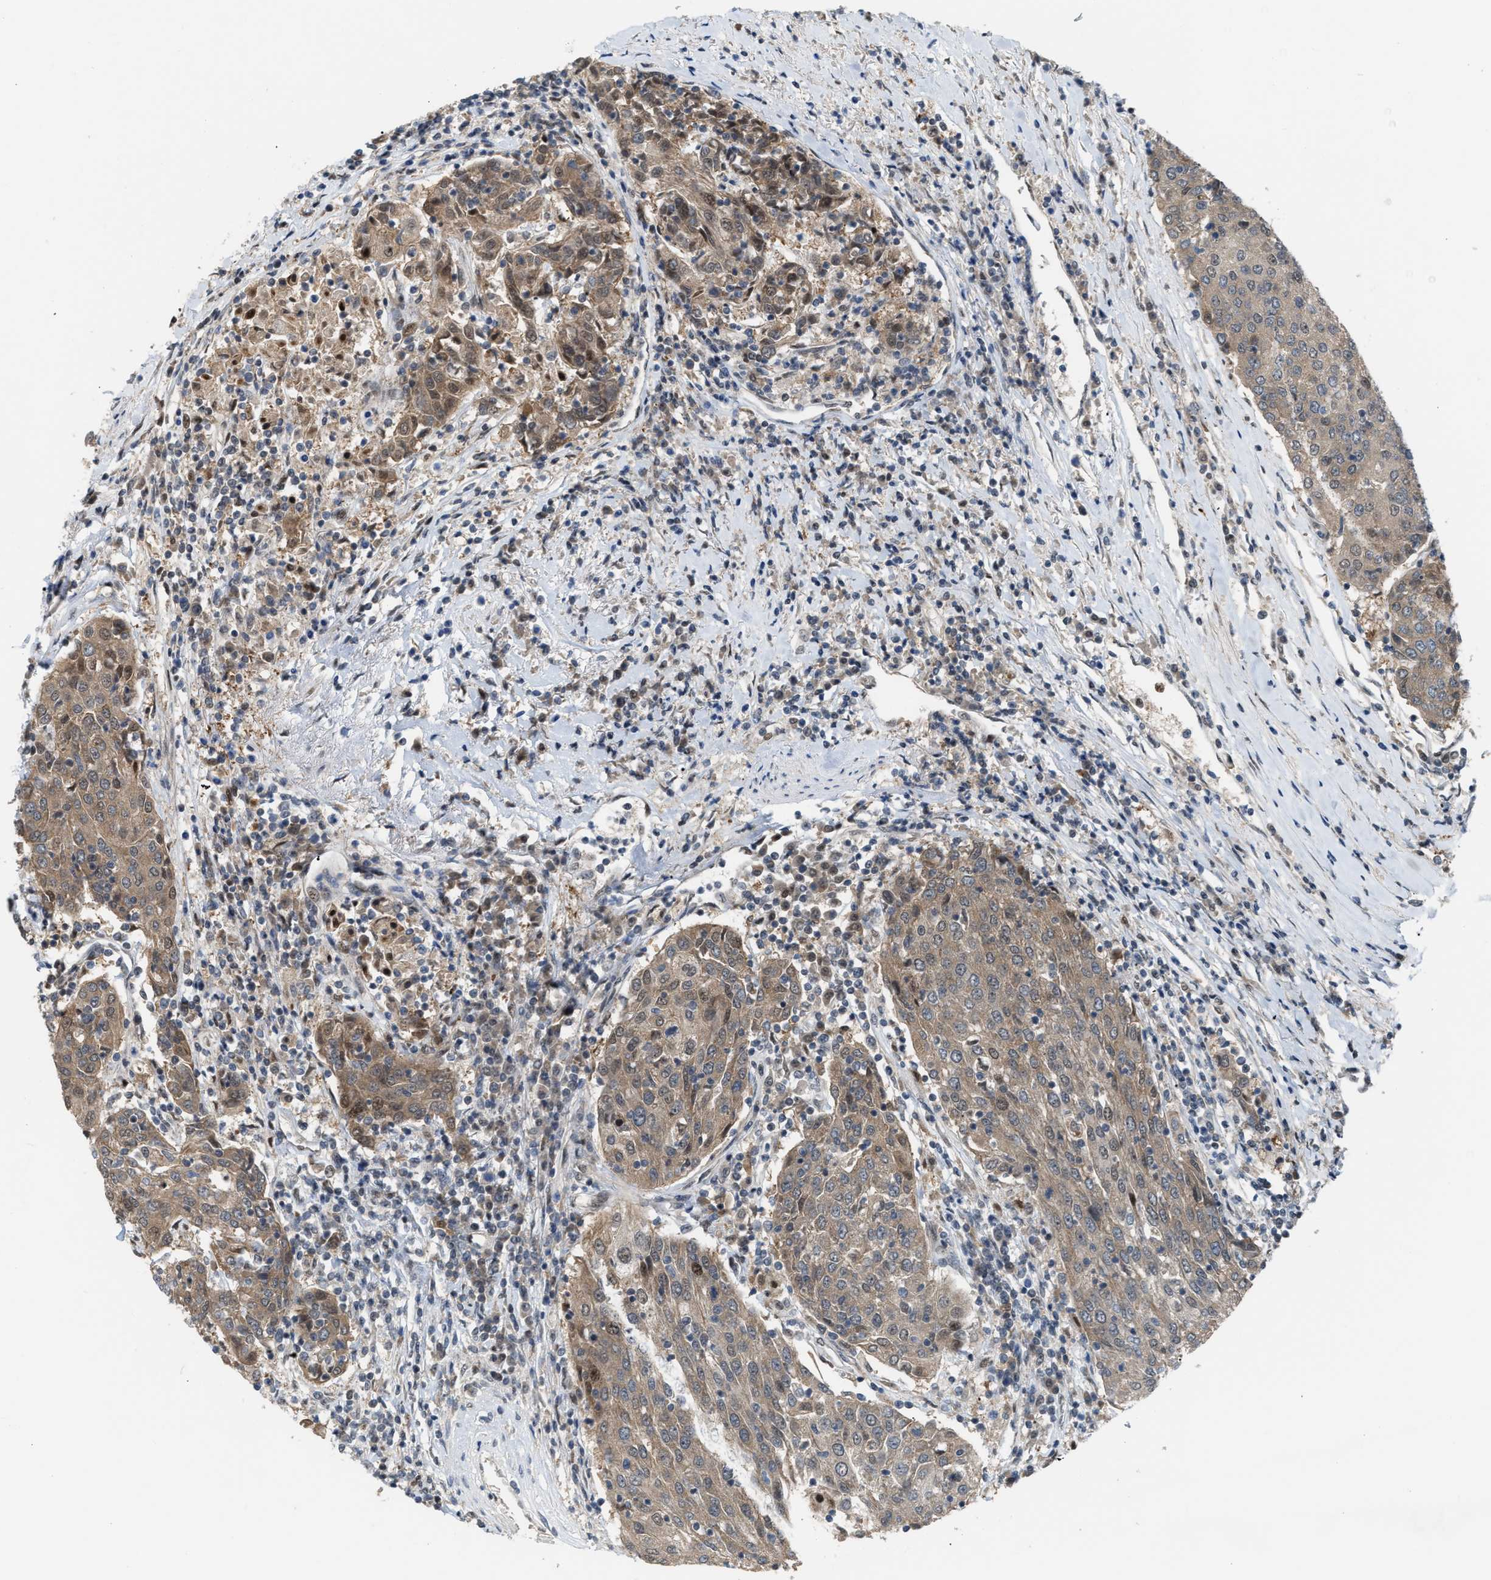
{"staining": {"intensity": "moderate", "quantity": ">75%", "location": "cytoplasmic/membranous,nuclear"}, "tissue": "urothelial cancer", "cell_type": "Tumor cells", "image_type": "cancer", "snomed": [{"axis": "morphology", "description": "Urothelial carcinoma, High grade"}, {"axis": "topography", "description": "Urinary bladder"}], "caption": "A photomicrograph of urothelial carcinoma (high-grade) stained for a protein demonstrates moderate cytoplasmic/membranous and nuclear brown staining in tumor cells.", "gene": "RFFL", "patient": {"sex": "female", "age": 85}}